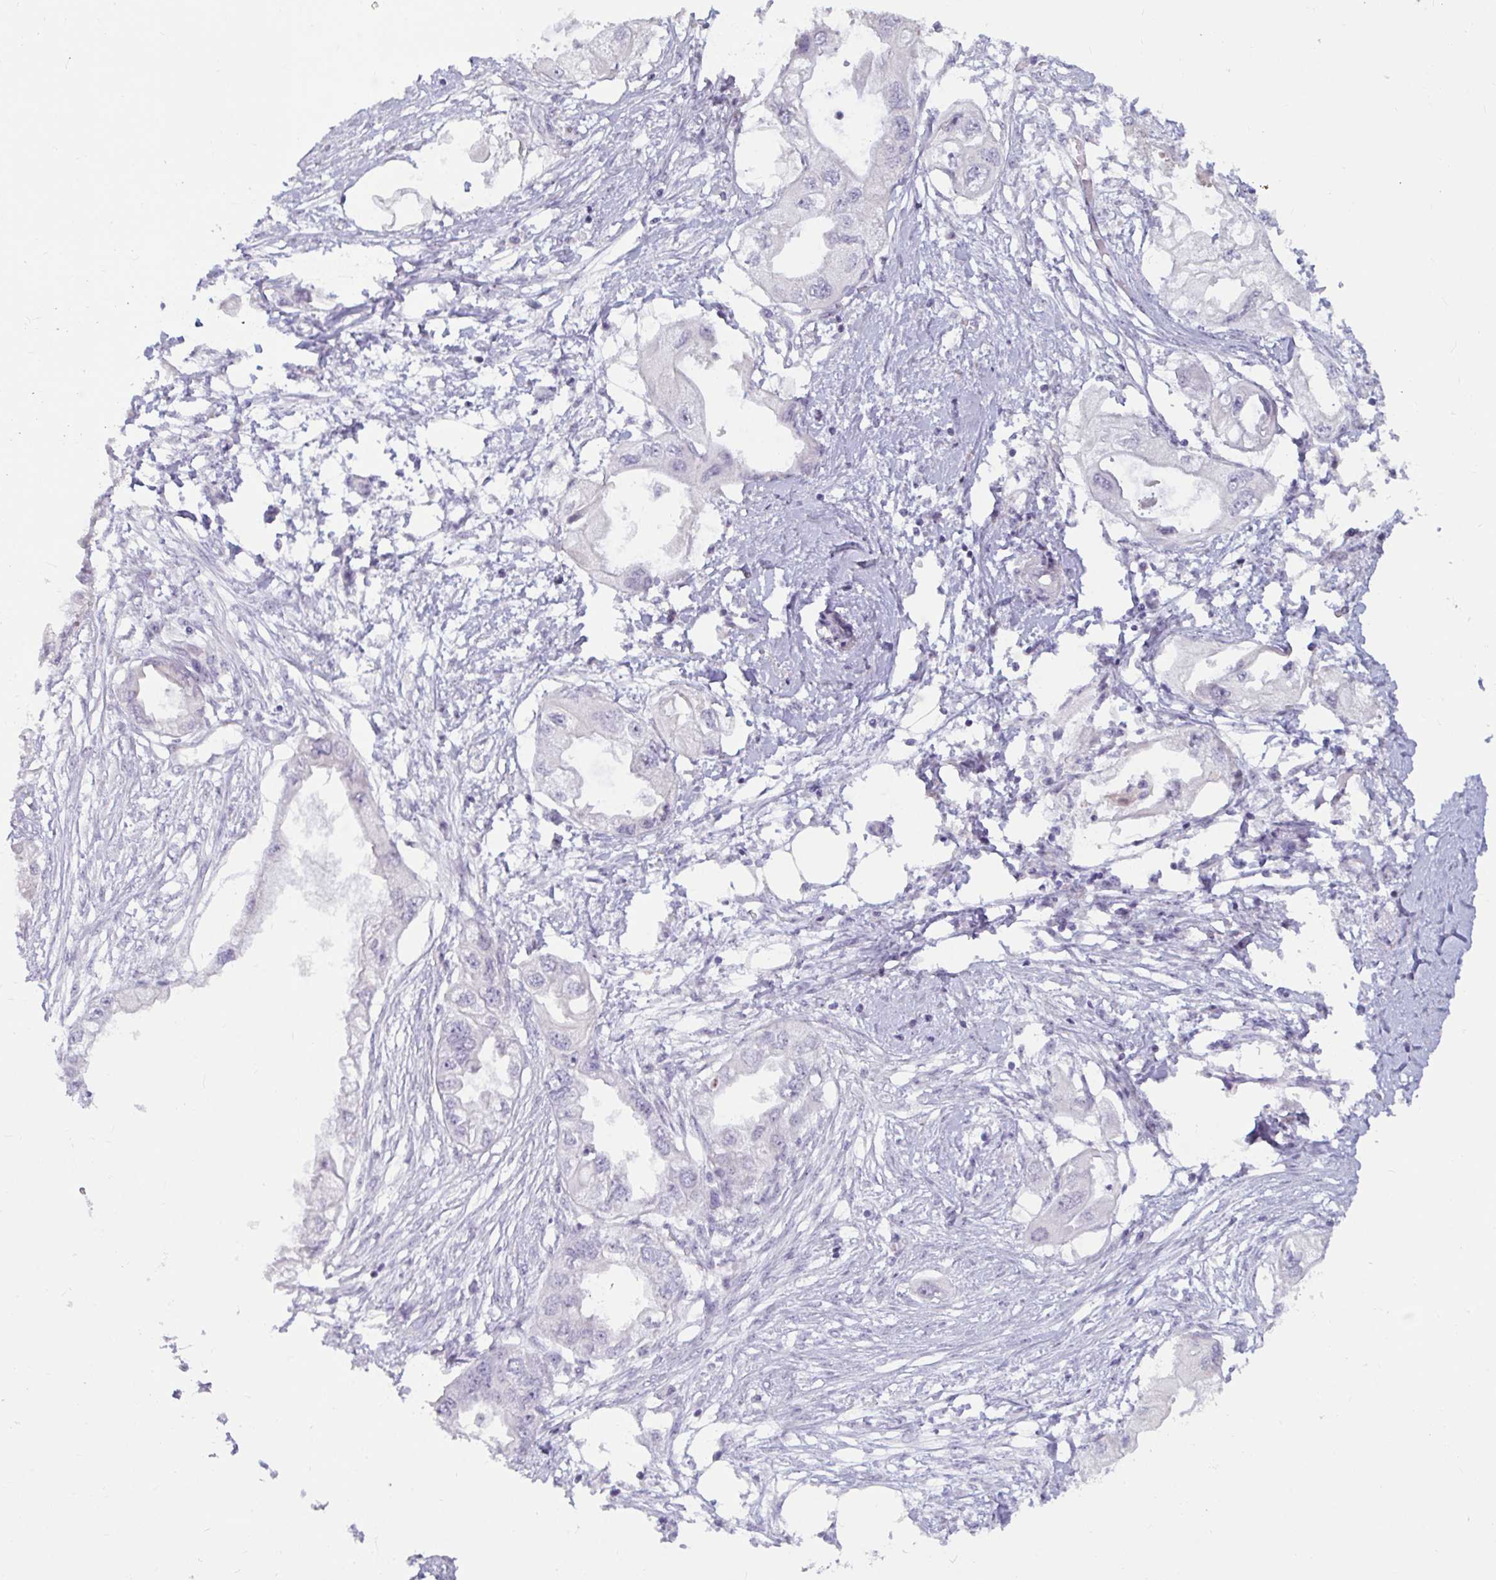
{"staining": {"intensity": "negative", "quantity": "none", "location": "none"}, "tissue": "endometrial cancer", "cell_type": "Tumor cells", "image_type": "cancer", "snomed": [{"axis": "morphology", "description": "Adenocarcinoma, NOS"}, {"axis": "morphology", "description": "Adenocarcinoma, metastatic, NOS"}, {"axis": "topography", "description": "Adipose tissue"}, {"axis": "topography", "description": "Endometrium"}], "caption": "Tumor cells show no significant positivity in endometrial cancer (adenocarcinoma). Brightfield microscopy of immunohistochemistry (IHC) stained with DAB (3,3'-diaminobenzidine) (brown) and hematoxylin (blue), captured at high magnification.", "gene": "GSTM1", "patient": {"sex": "female", "age": 67}}